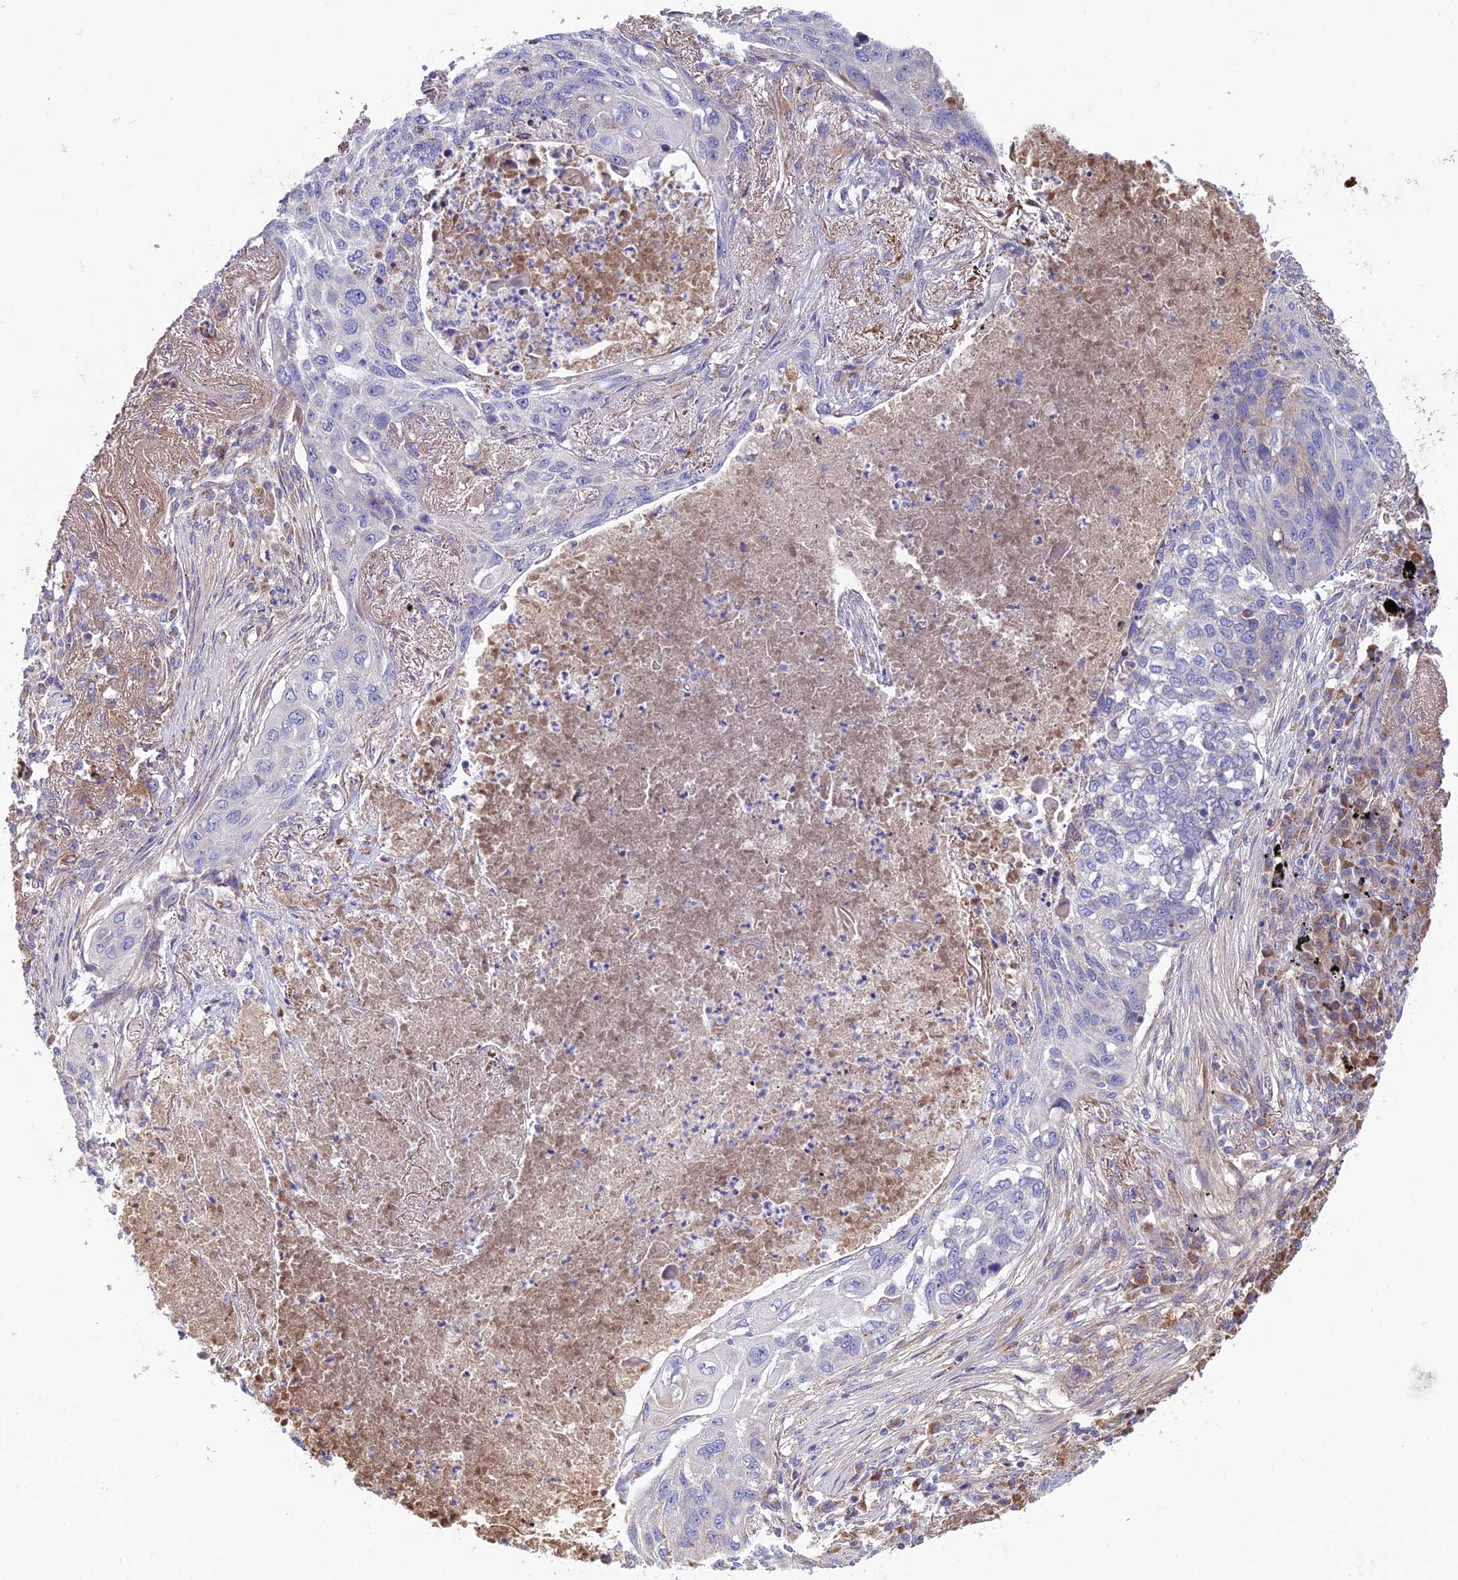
{"staining": {"intensity": "negative", "quantity": "none", "location": "none"}, "tissue": "lung cancer", "cell_type": "Tumor cells", "image_type": "cancer", "snomed": [{"axis": "morphology", "description": "Squamous cell carcinoma, NOS"}, {"axis": "topography", "description": "Lung"}], "caption": "Tumor cells show no significant protein staining in lung squamous cell carcinoma.", "gene": "SLC15A5", "patient": {"sex": "female", "age": 63}}